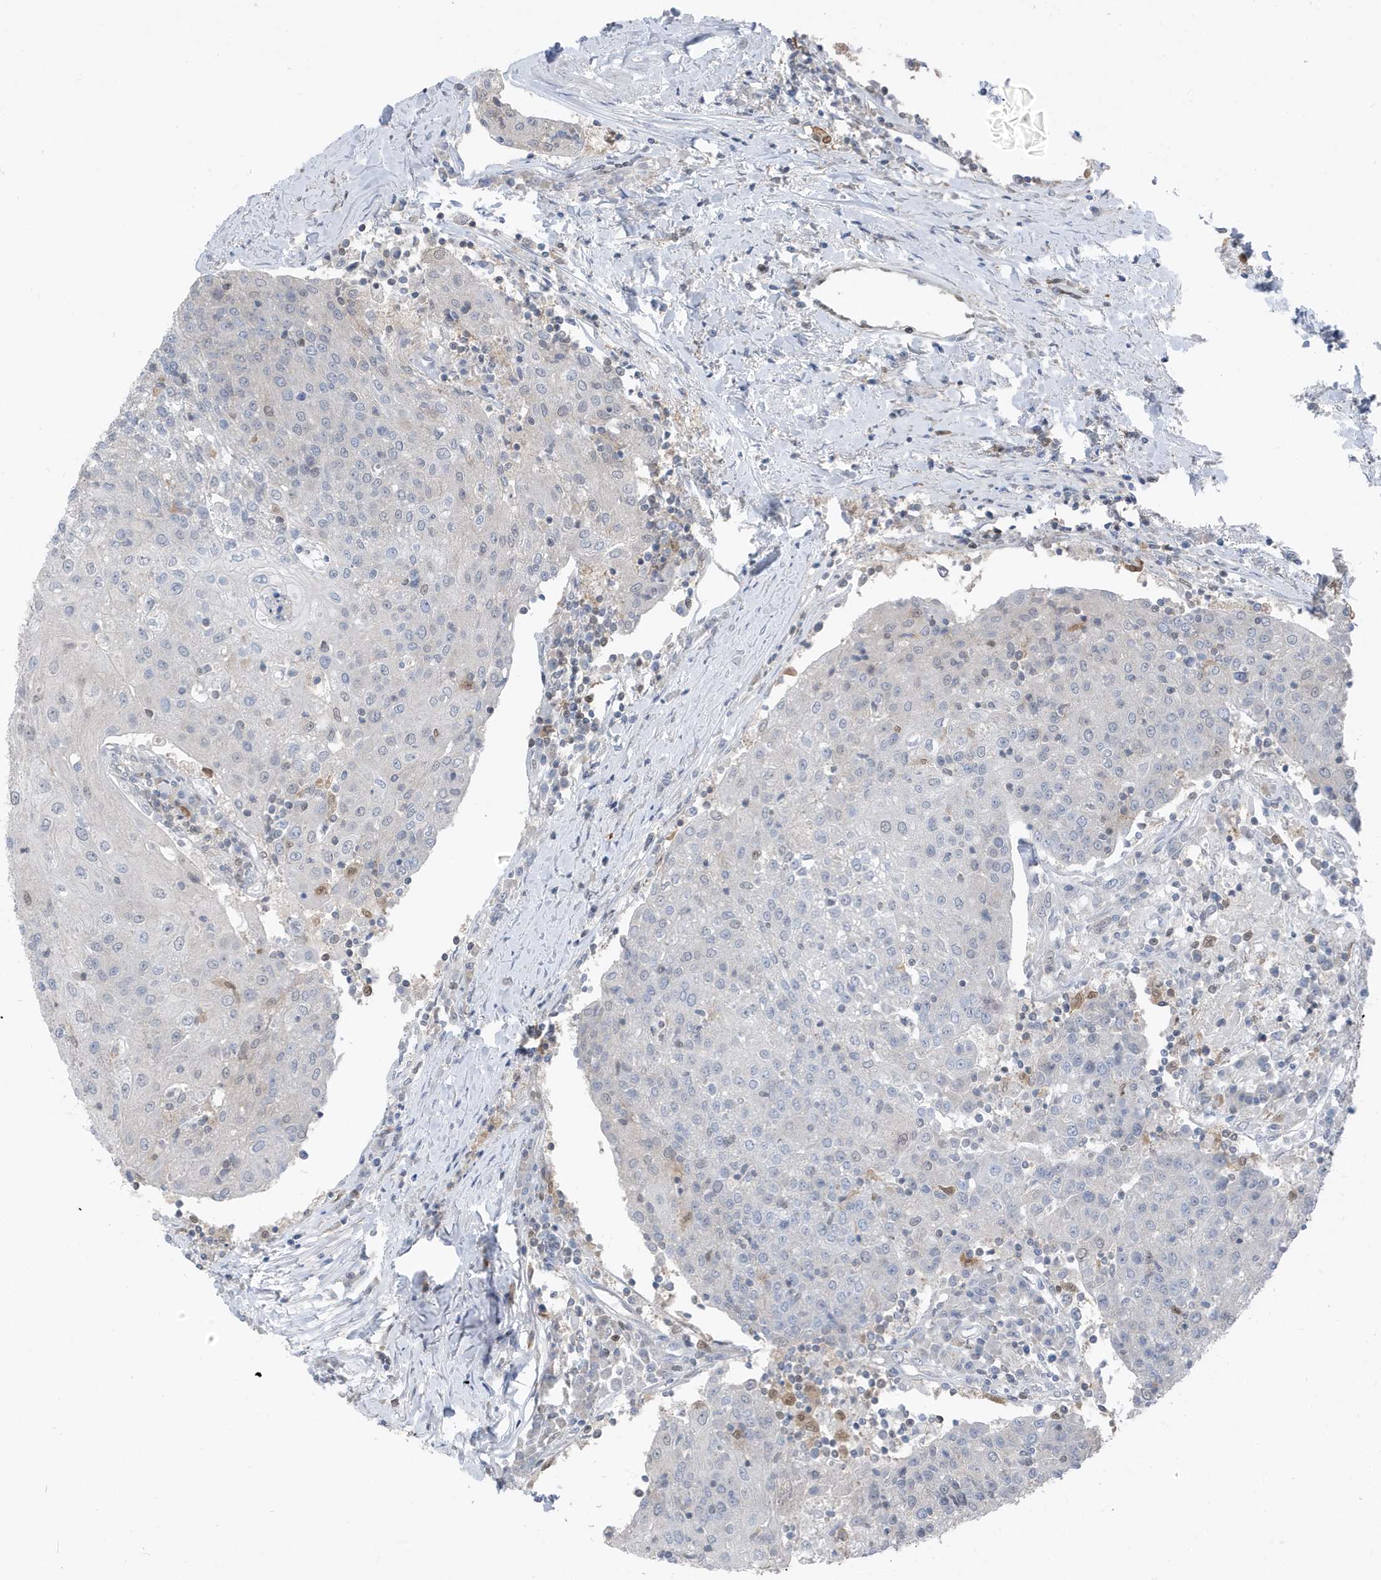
{"staining": {"intensity": "negative", "quantity": "none", "location": "none"}, "tissue": "urothelial cancer", "cell_type": "Tumor cells", "image_type": "cancer", "snomed": [{"axis": "morphology", "description": "Urothelial carcinoma, High grade"}, {"axis": "topography", "description": "Urinary bladder"}], "caption": "DAB immunohistochemical staining of high-grade urothelial carcinoma displays no significant expression in tumor cells. Brightfield microscopy of immunohistochemistry stained with DAB (3,3'-diaminobenzidine) (brown) and hematoxylin (blue), captured at high magnification.", "gene": "NCOA7", "patient": {"sex": "female", "age": 85}}